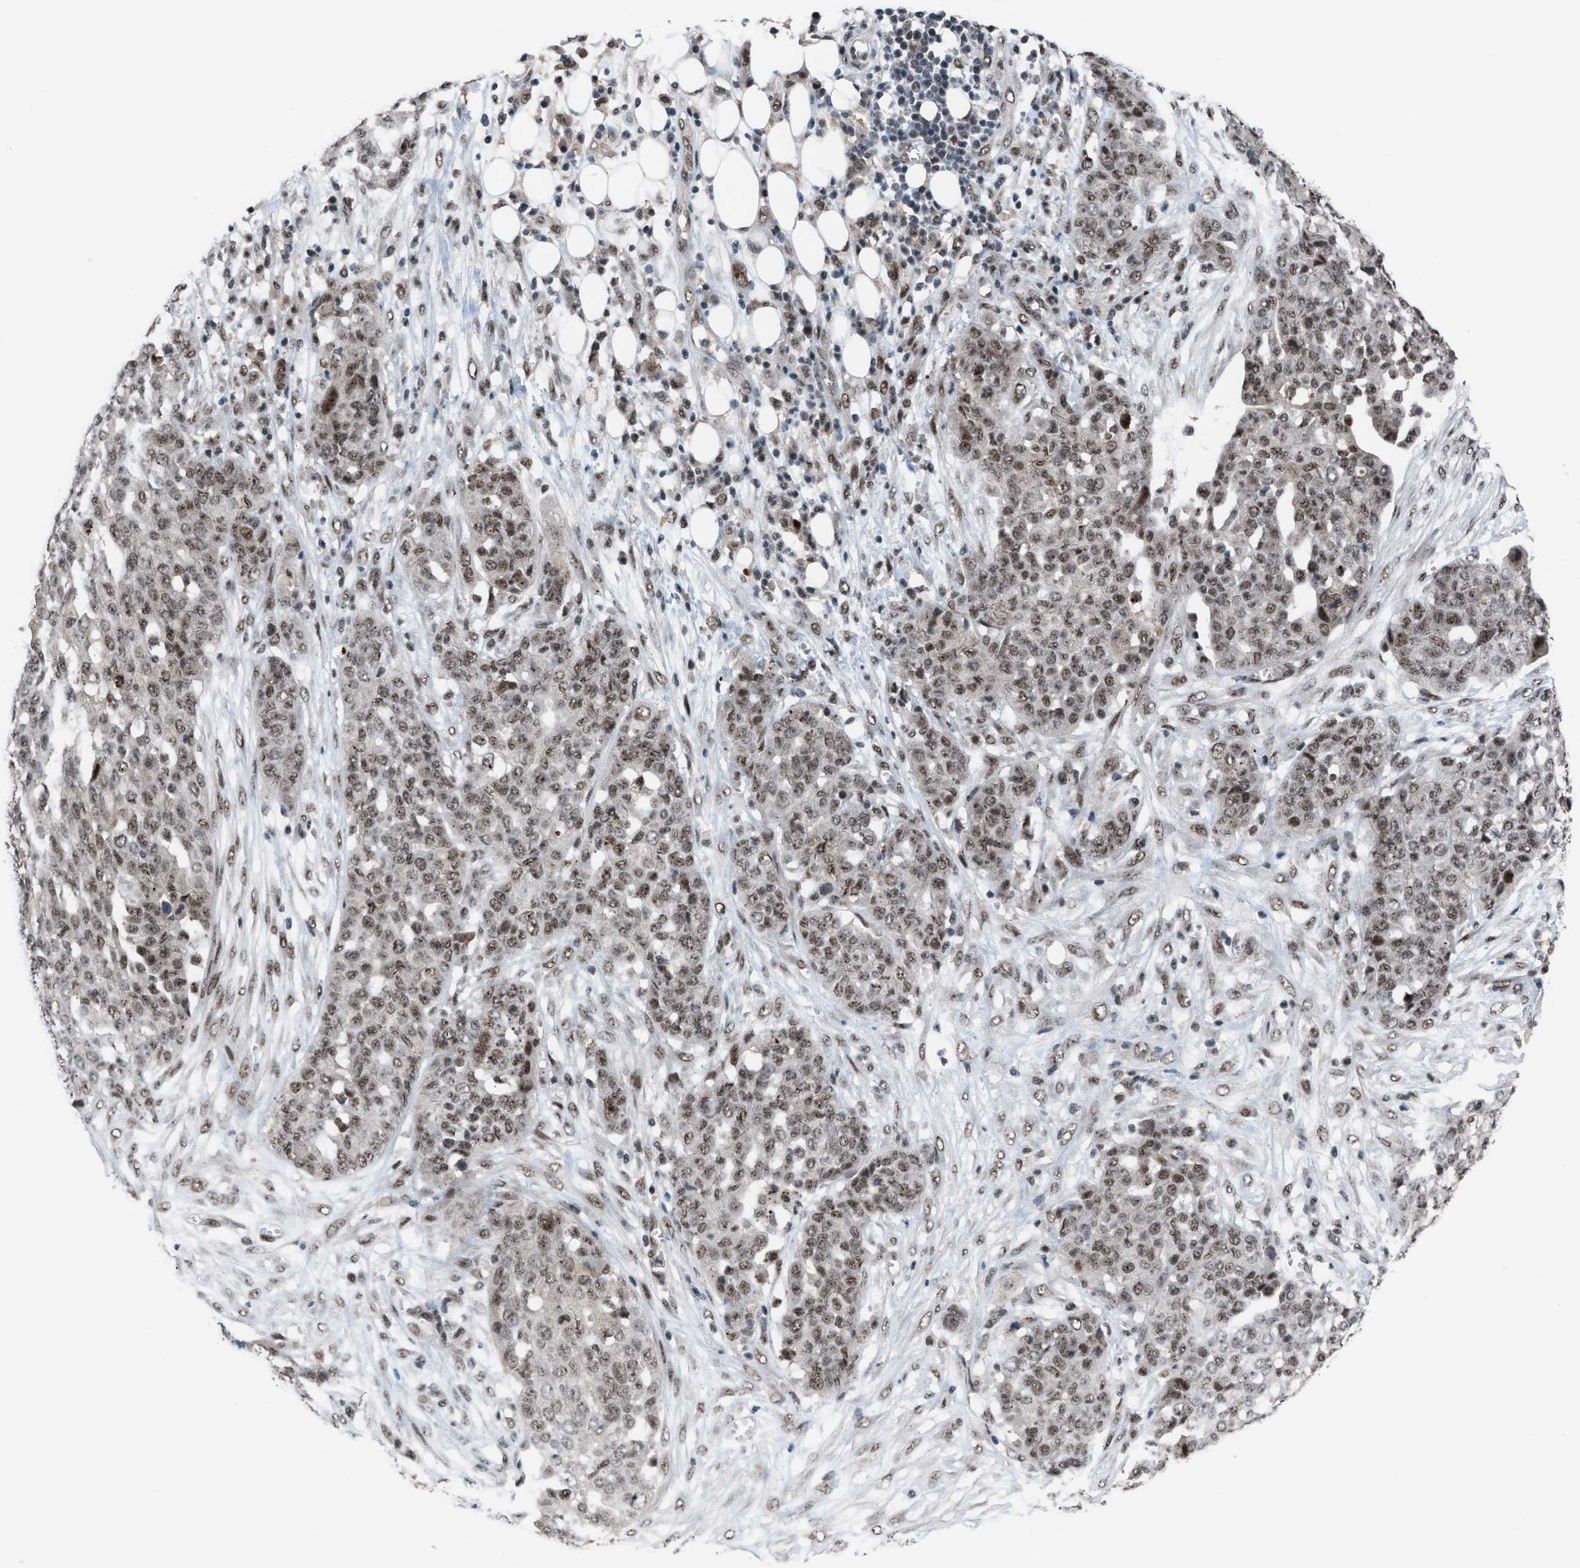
{"staining": {"intensity": "moderate", "quantity": ">75%", "location": "nuclear"}, "tissue": "ovarian cancer", "cell_type": "Tumor cells", "image_type": "cancer", "snomed": [{"axis": "morphology", "description": "Cystadenocarcinoma, serous, NOS"}, {"axis": "topography", "description": "Soft tissue"}, {"axis": "topography", "description": "Ovary"}], "caption": "Immunohistochemistry (IHC) staining of ovarian cancer, which reveals medium levels of moderate nuclear expression in approximately >75% of tumor cells indicating moderate nuclear protein expression. The staining was performed using DAB (brown) for protein detection and nuclei were counterstained in hematoxylin (blue).", "gene": "PRPF4", "patient": {"sex": "female", "age": 57}}